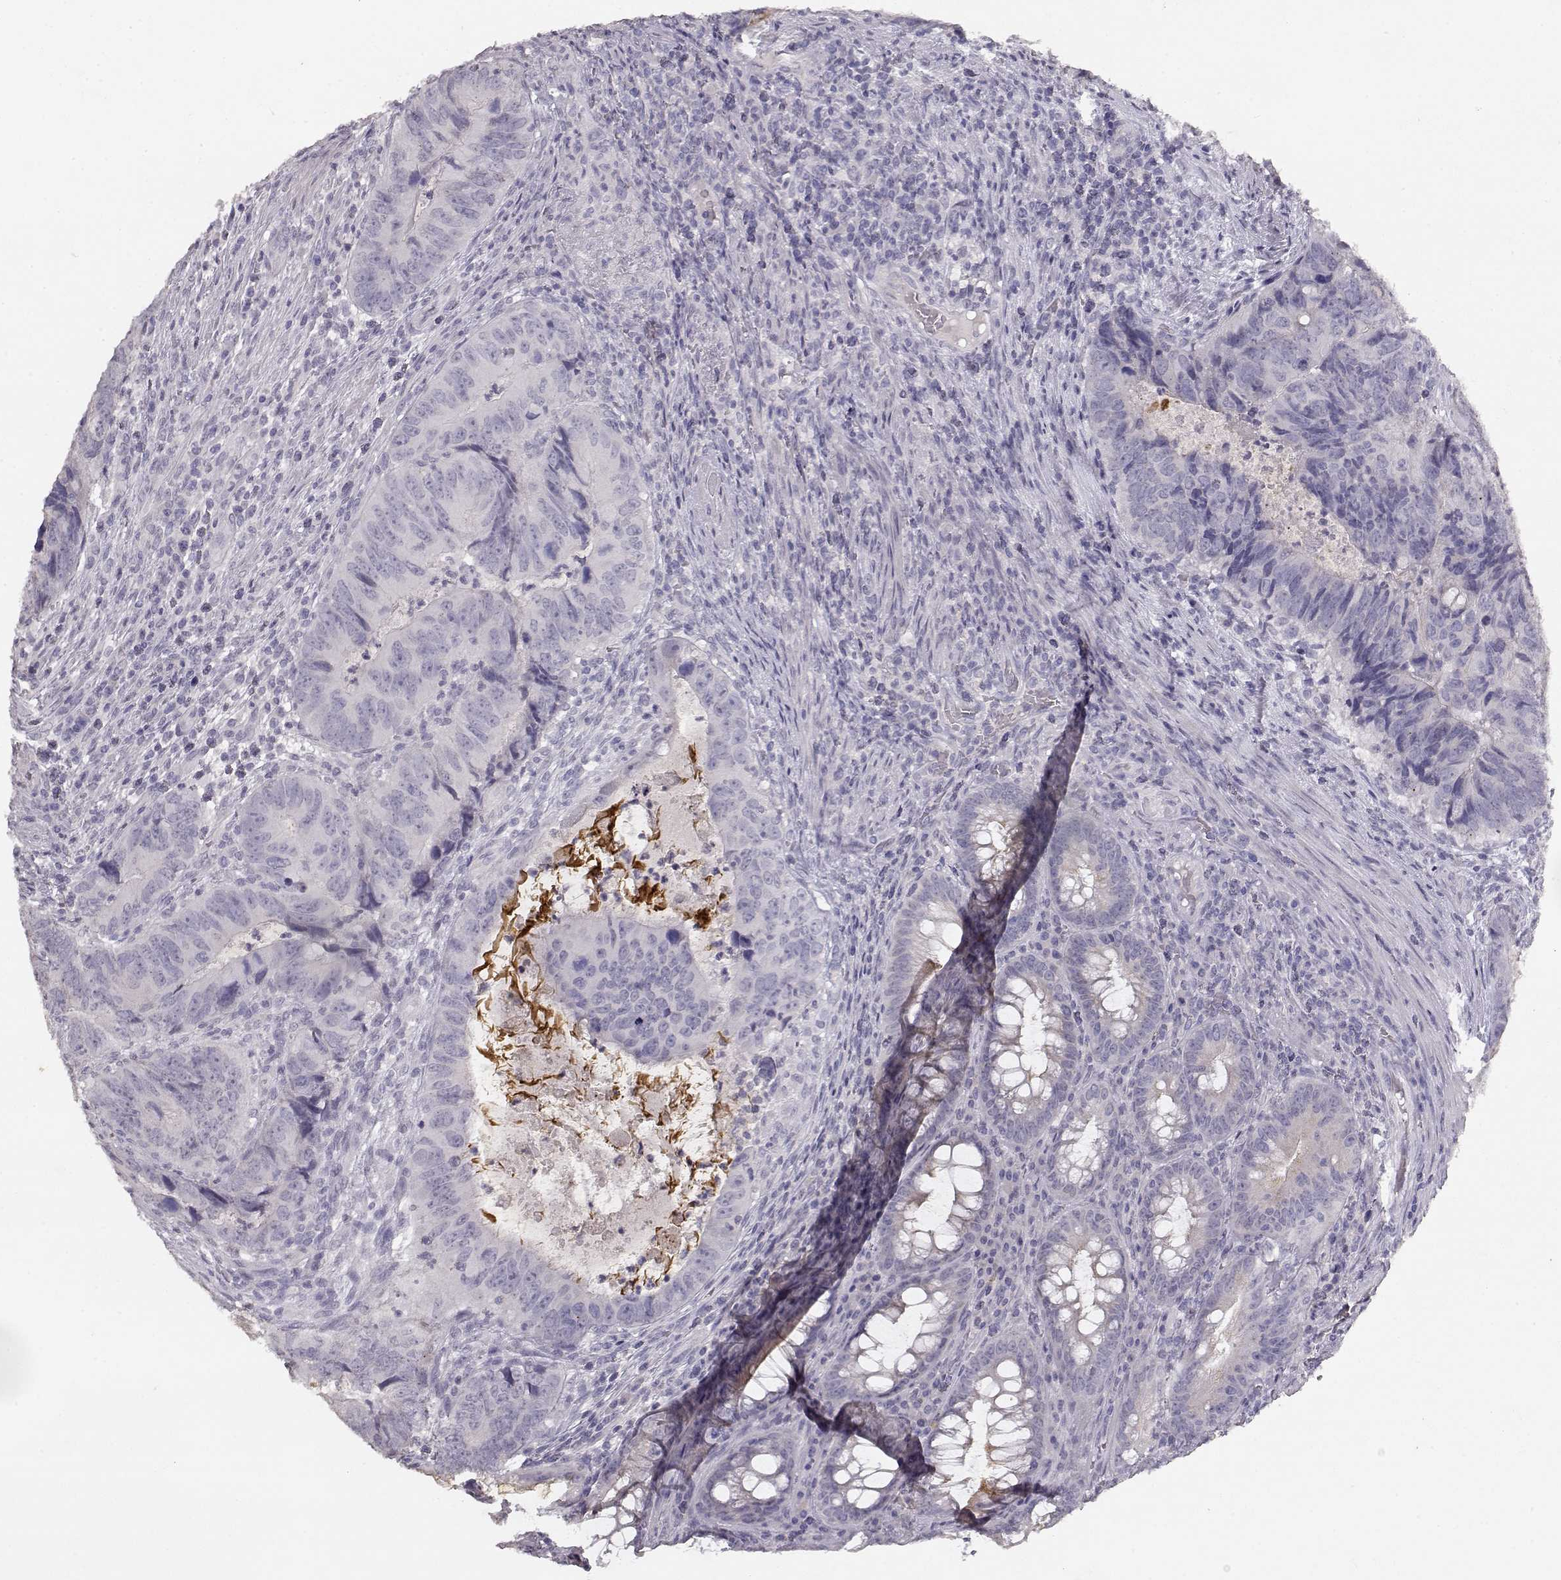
{"staining": {"intensity": "negative", "quantity": "none", "location": "none"}, "tissue": "colorectal cancer", "cell_type": "Tumor cells", "image_type": "cancer", "snomed": [{"axis": "morphology", "description": "Adenocarcinoma, NOS"}, {"axis": "topography", "description": "Colon"}], "caption": "The immunohistochemistry photomicrograph has no significant expression in tumor cells of colorectal cancer tissue.", "gene": "TPH2", "patient": {"sex": "male", "age": 79}}